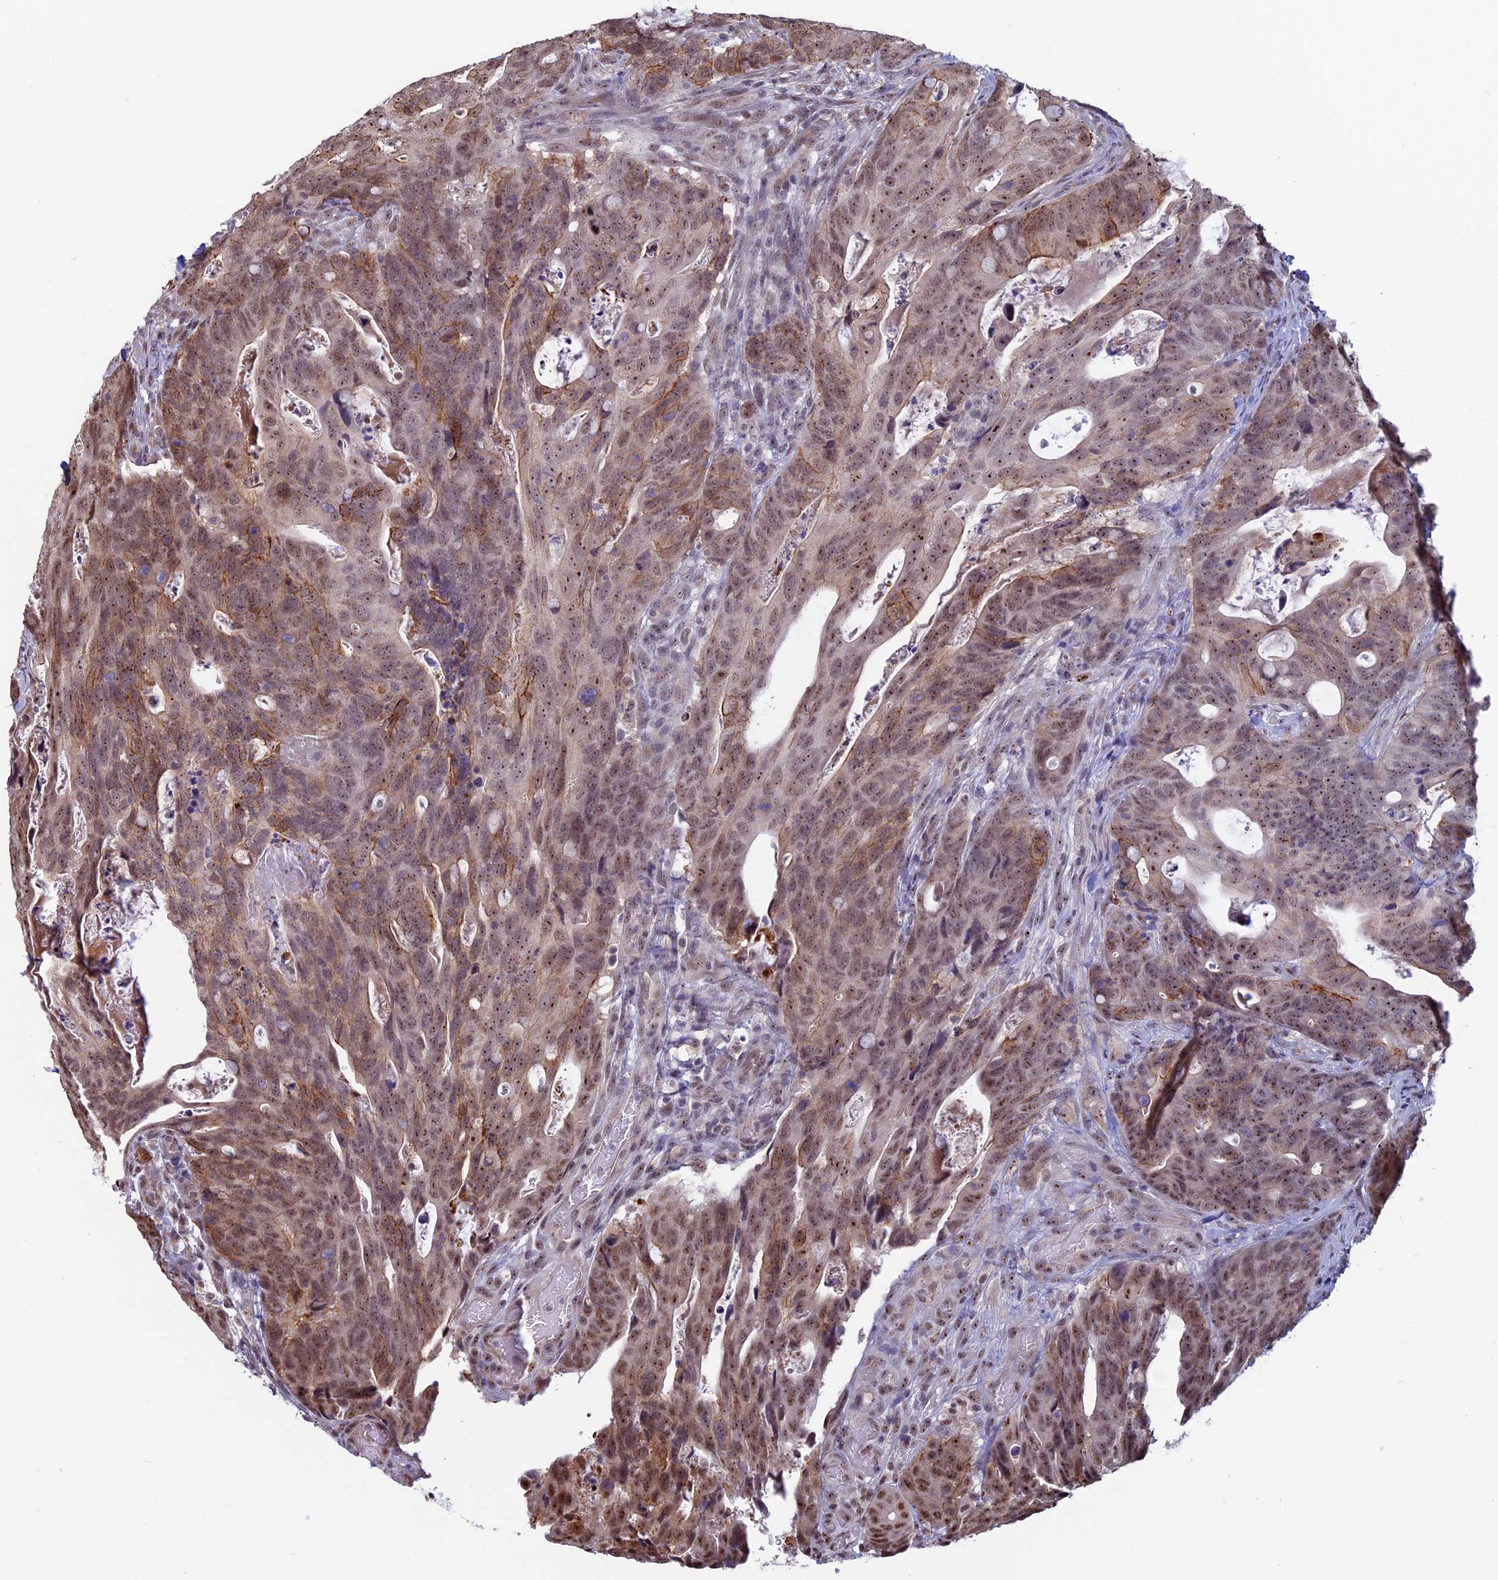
{"staining": {"intensity": "moderate", "quantity": ">75%", "location": "cytoplasmic/membranous,nuclear"}, "tissue": "colorectal cancer", "cell_type": "Tumor cells", "image_type": "cancer", "snomed": [{"axis": "morphology", "description": "Adenocarcinoma, NOS"}, {"axis": "topography", "description": "Colon"}], "caption": "Protein staining of colorectal cancer tissue displays moderate cytoplasmic/membranous and nuclear expression in approximately >75% of tumor cells. (Stains: DAB (3,3'-diaminobenzidine) in brown, nuclei in blue, Microscopy: brightfield microscopy at high magnification).", "gene": "SPIRE1", "patient": {"sex": "female", "age": 82}}